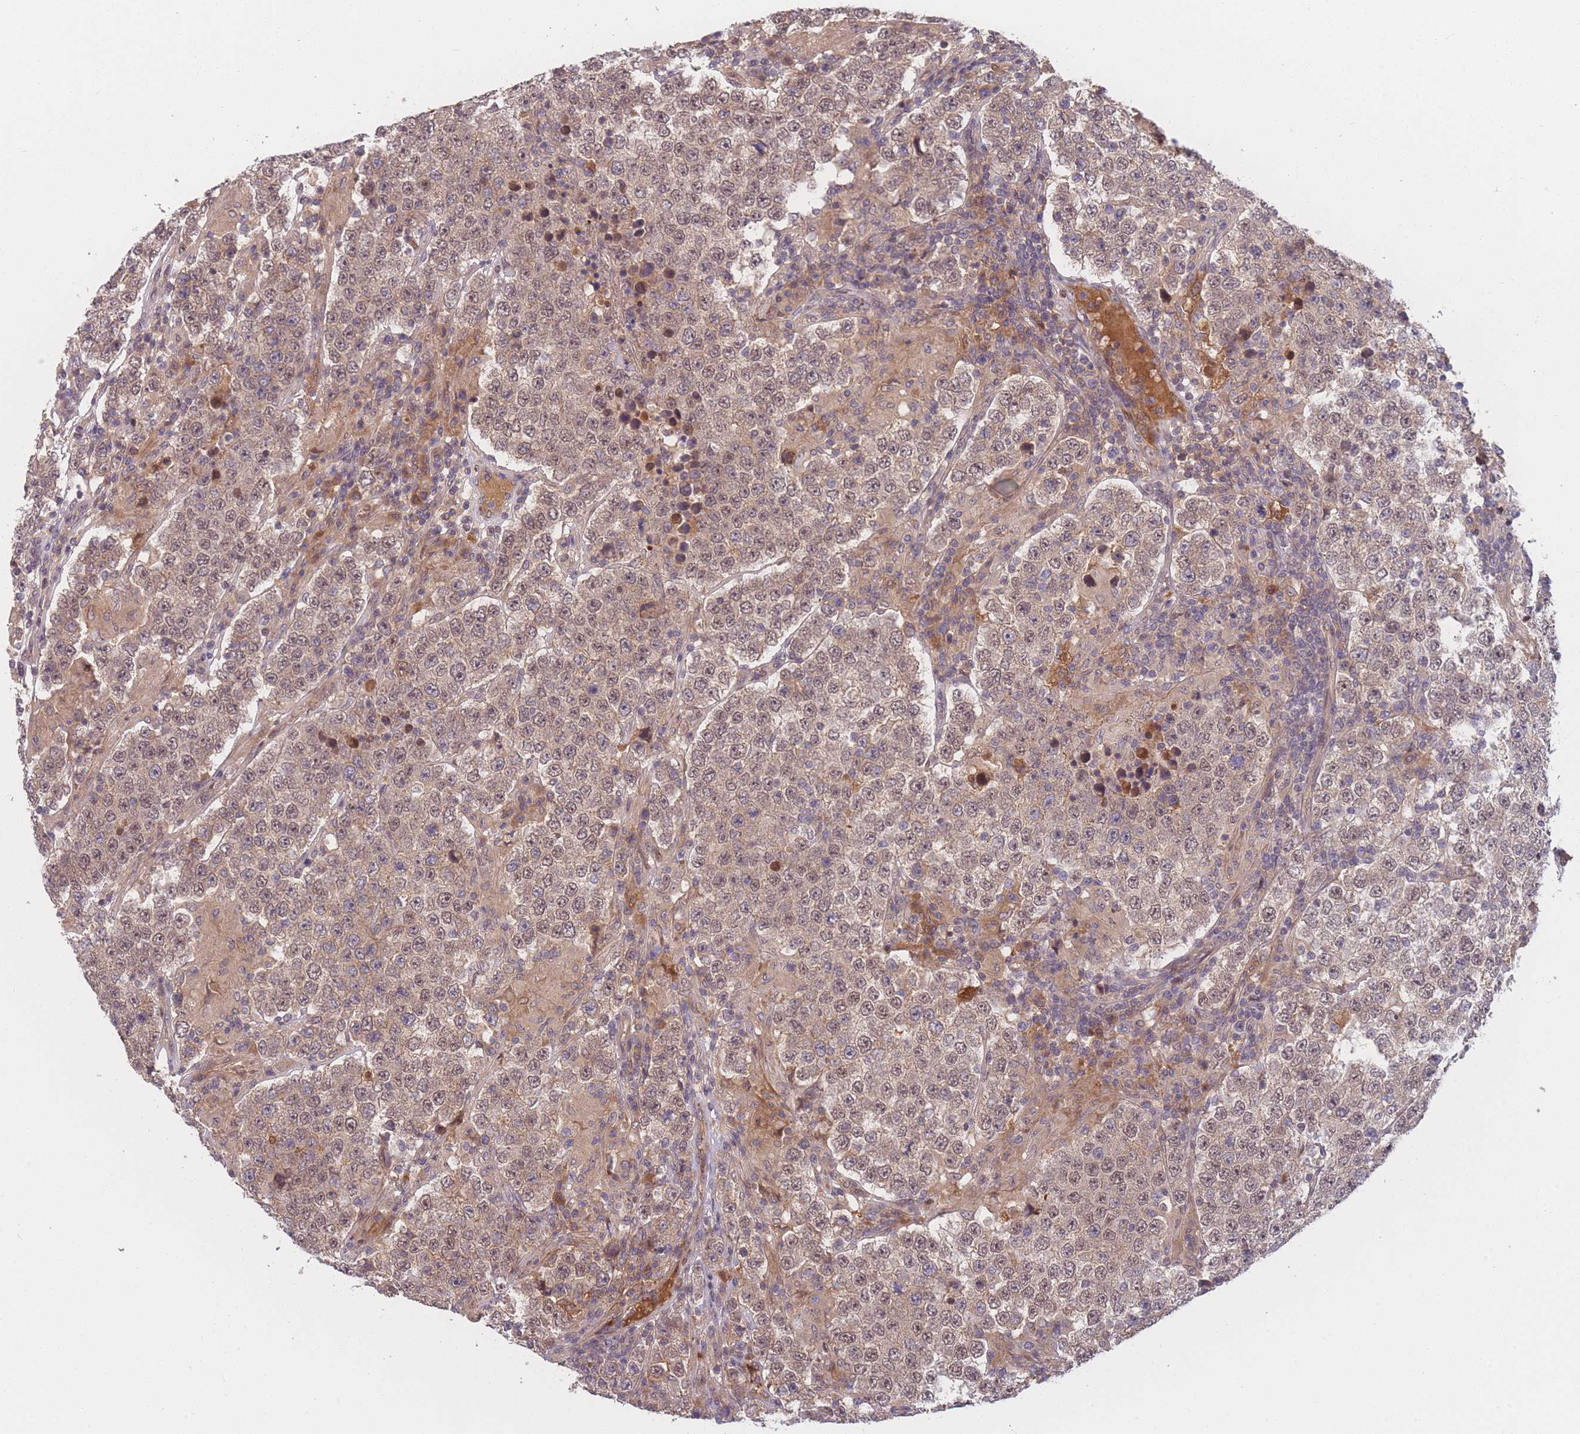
{"staining": {"intensity": "weak", "quantity": ">75%", "location": "cytoplasmic/membranous,nuclear"}, "tissue": "testis cancer", "cell_type": "Tumor cells", "image_type": "cancer", "snomed": [{"axis": "morphology", "description": "Normal tissue, NOS"}, {"axis": "morphology", "description": "Urothelial carcinoma, High grade"}, {"axis": "morphology", "description": "Seminoma, NOS"}, {"axis": "morphology", "description": "Carcinoma, Embryonal, NOS"}, {"axis": "topography", "description": "Urinary bladder"}, {"axis": "topography", "description": "Testis"}], "caption": "Human testis seminoma stained with a protein marker demonstrates weak staining in tumor cells.", "gene": "FAM153A", "patient": {"sex": "male", "age": 41}}